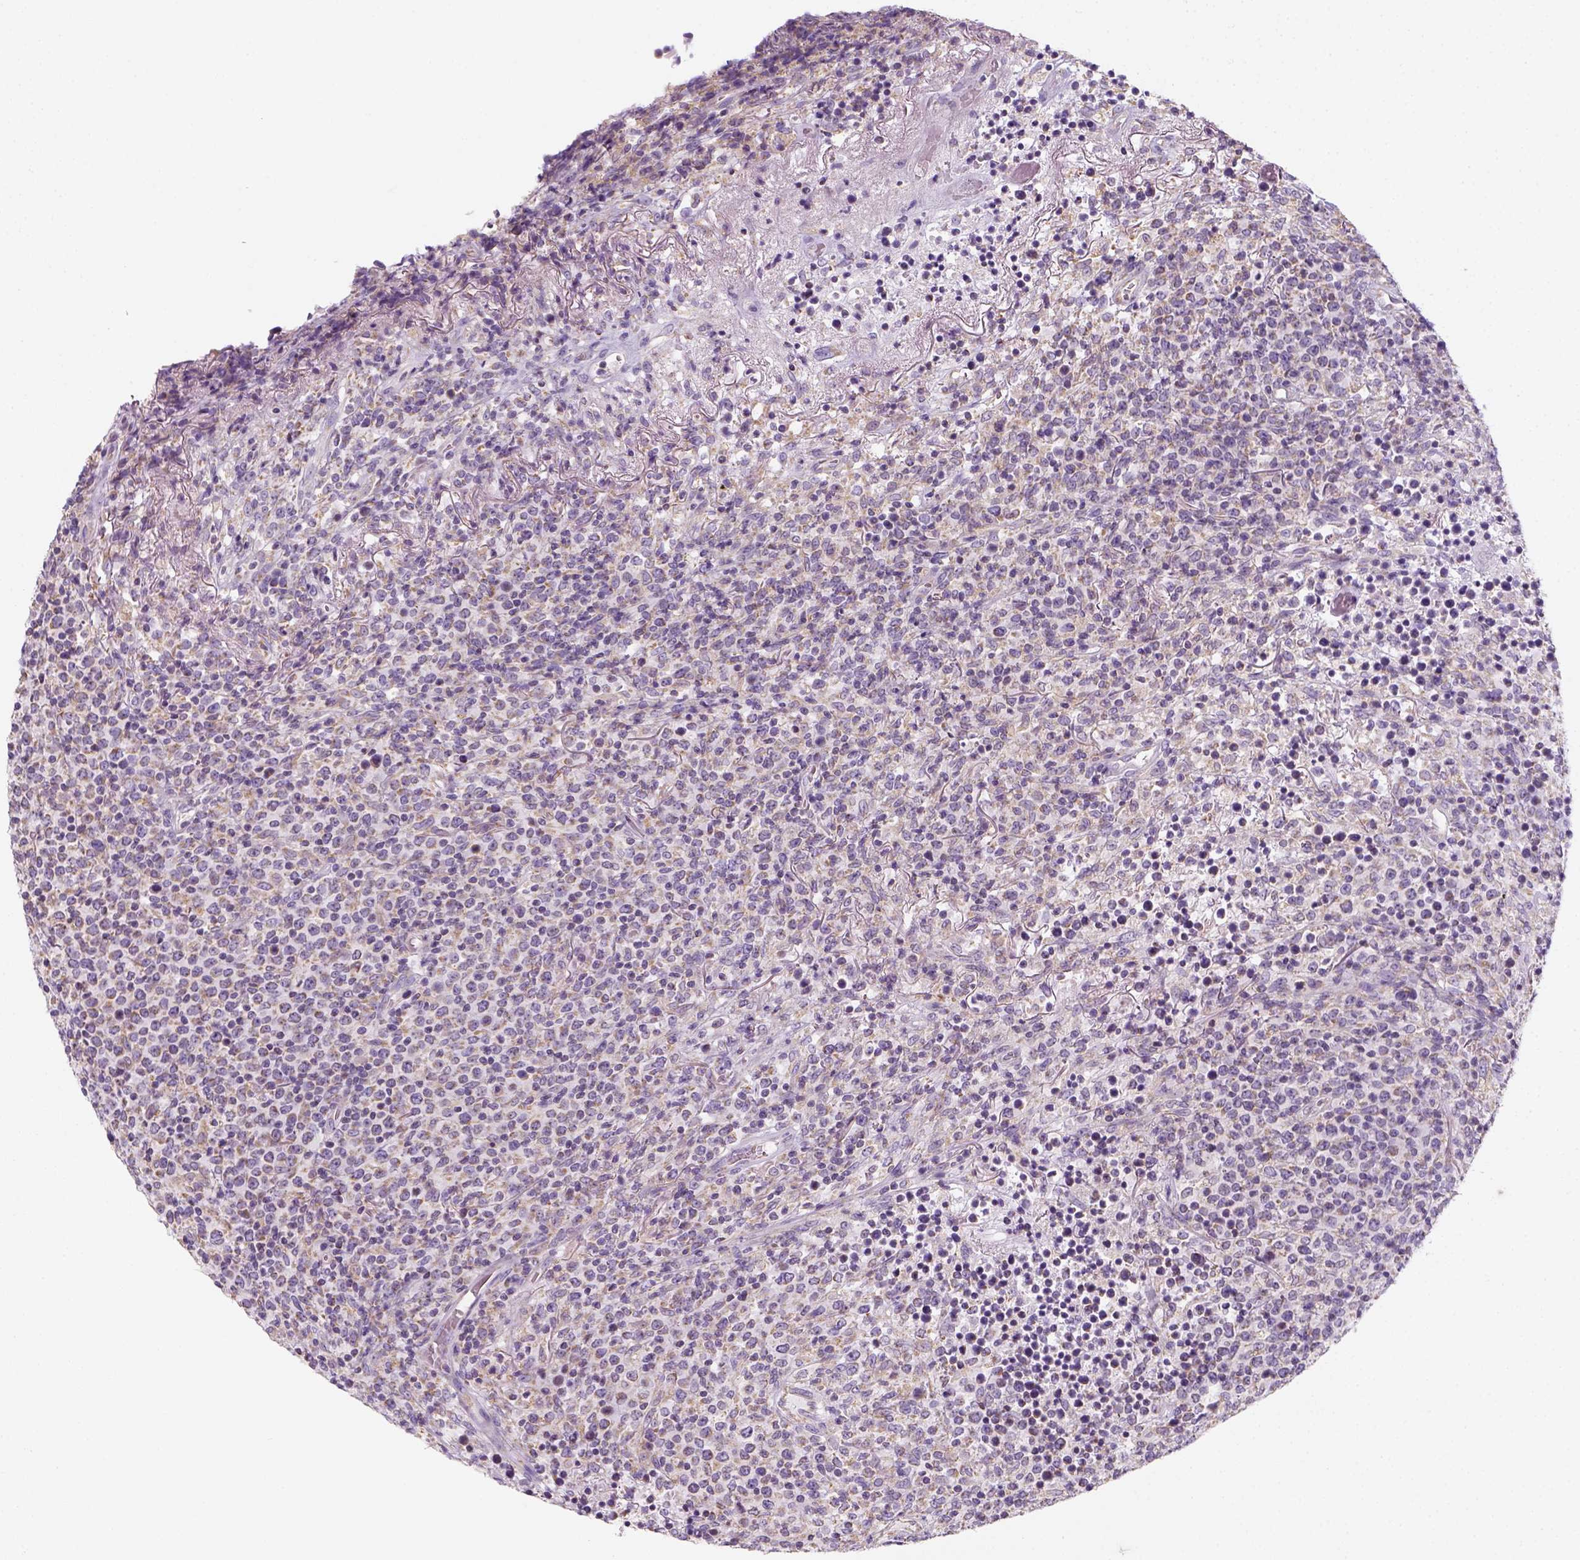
{"staining": {"intensity": "negative", "quantity": "none", "location": "none"}, "tissue": "lymphoma", "cell_type": "Tumor cells", "image_type": "cancer", "snomed": [{"axis": "morphology", "description": "Malignant lymphoma, non-Hodgkin's type, High grade"}, {"axis": "topography", "description": "Lung"}], "caption": "A high-resolution micrograph shows immunohistochemistry staining of malignant lymphoma, non-Hodgkin's type (high-grade), which displays no significant staining in tumor cells.", "gene": "AWAT2", "patient": {"sex": "male", "age": 79}}